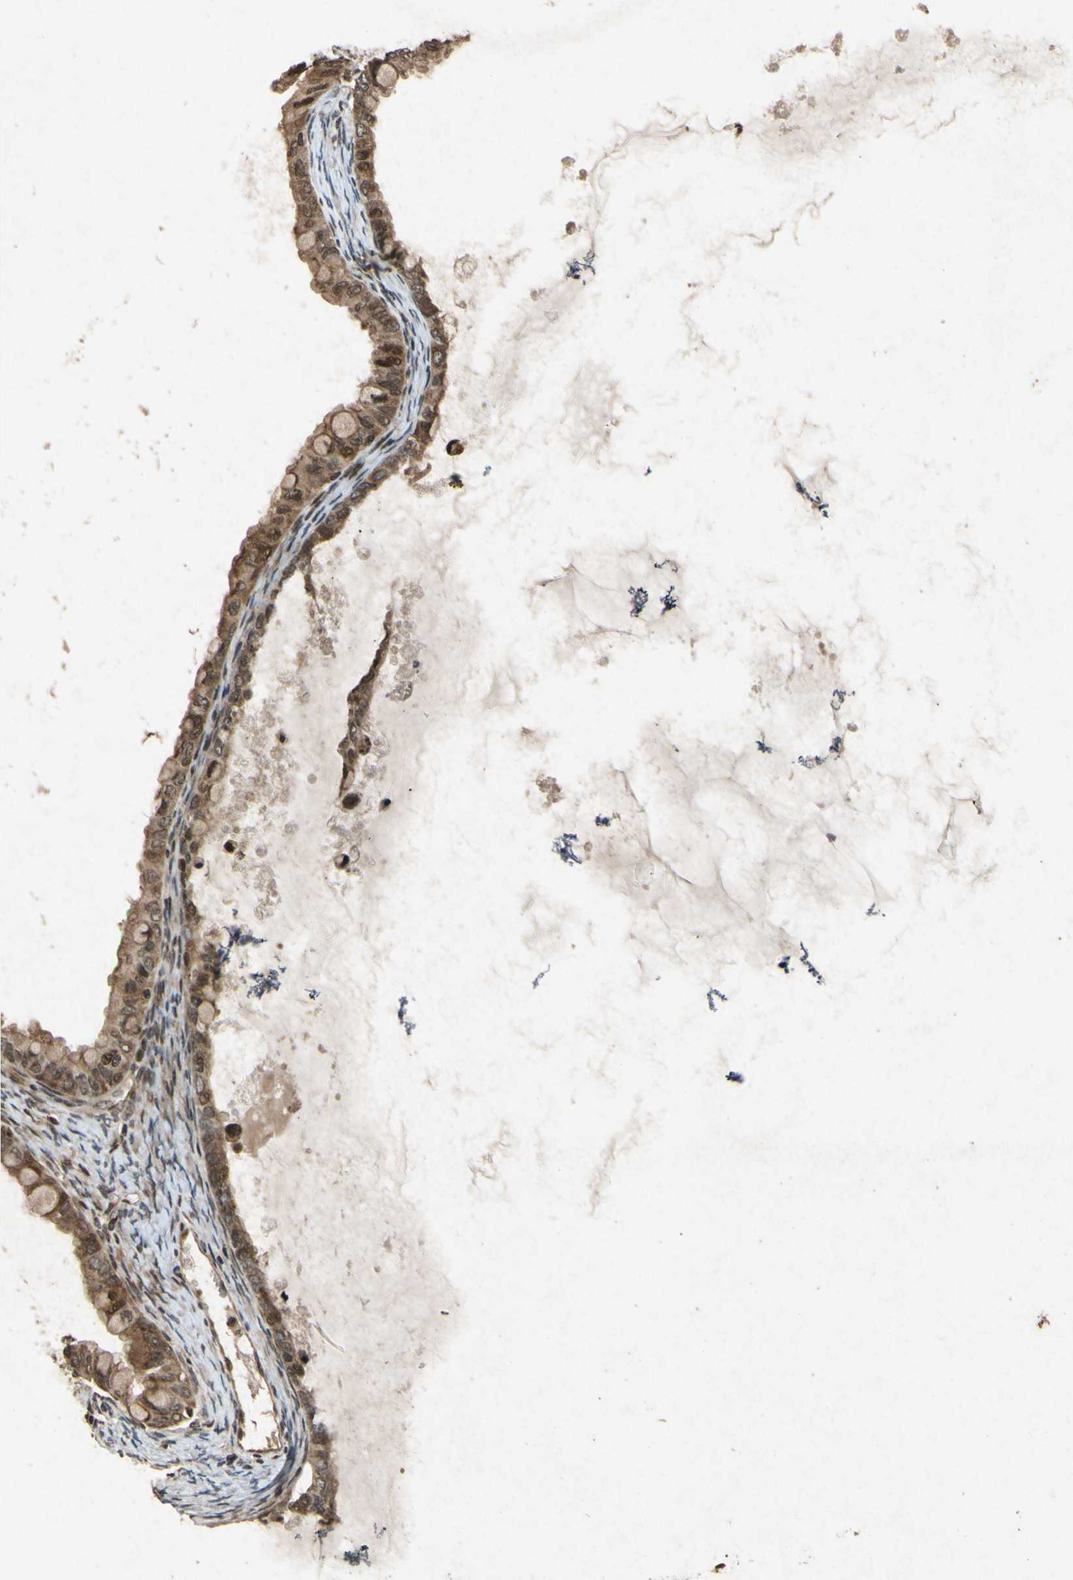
{"staining": {"intensity": "moderate", "quantity": ">75%", "location": "cytoplasmic/membranous,nuclear"}, "tissue": "ovarian cancer", "cell_type": "Tumor cells", "image_type": "cancer", "snomed": [{"axis": "morphology", "description": "Cystadenocarcinoma, mucinous, NOS"}, {"axis": "topography", "description": "Ovary"}], "caption": "The image displays immunohistochemical staining of ovarian cancer (mucinous cystadenocarcinoma). There is moderate cytoplasmic/membranous and nuclear staining is identified in about >75% of tumor cells.", "gene": "ATP6V1H", "patient": {"sex": "female", "age": 80}}